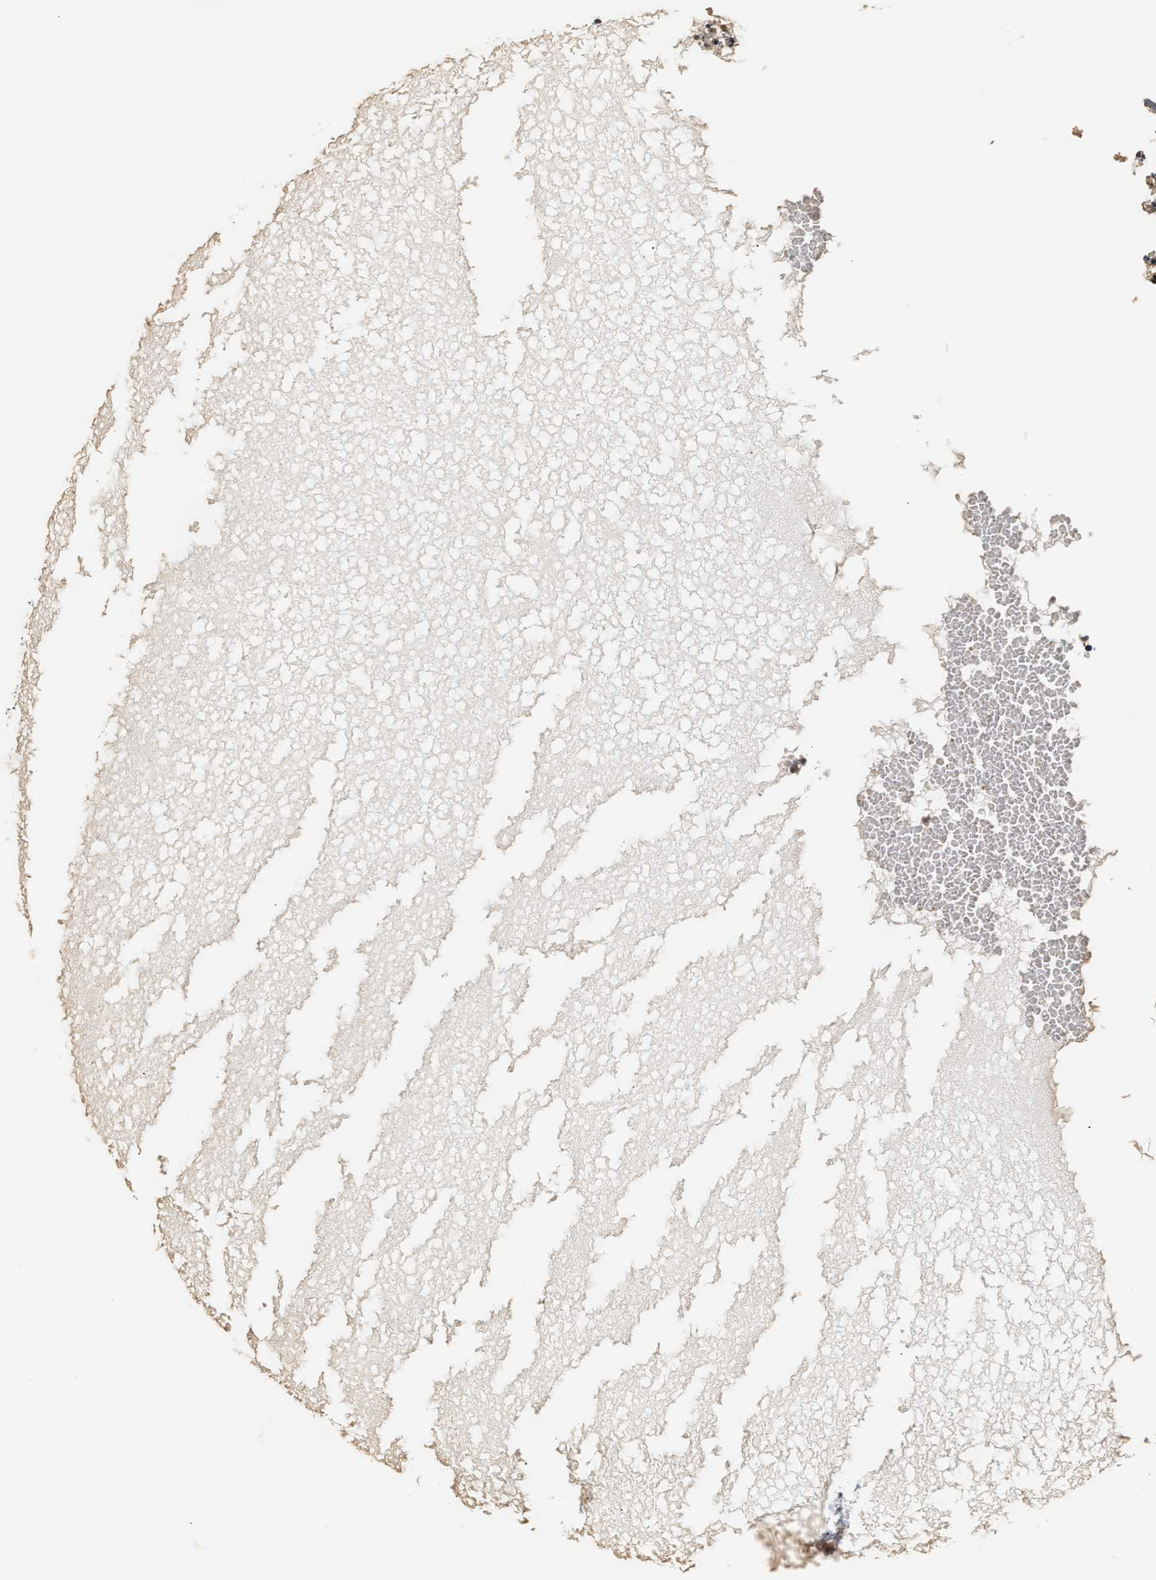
{"staining": {"intensity": "weak", "quantity": "<25%", "location": "cytoplasmic/membranous"}, "tissue": "ovary", "cell_type": "Ovarian stroma cells", "image_type": "normal", "snomed": [{"axis": "morphology", "description": "Normal tissue, NOS"}, {"axis": "topography", "description": "Ovary"}], "caption": "IHC of unremarkable human ovary demonstrates no positivity in ovarian stroma cells. (DAB immunohistochemistry (IHC), high magnification).", "gene": "TNIP2", "patient": {"sex": "female", "age": 35}}